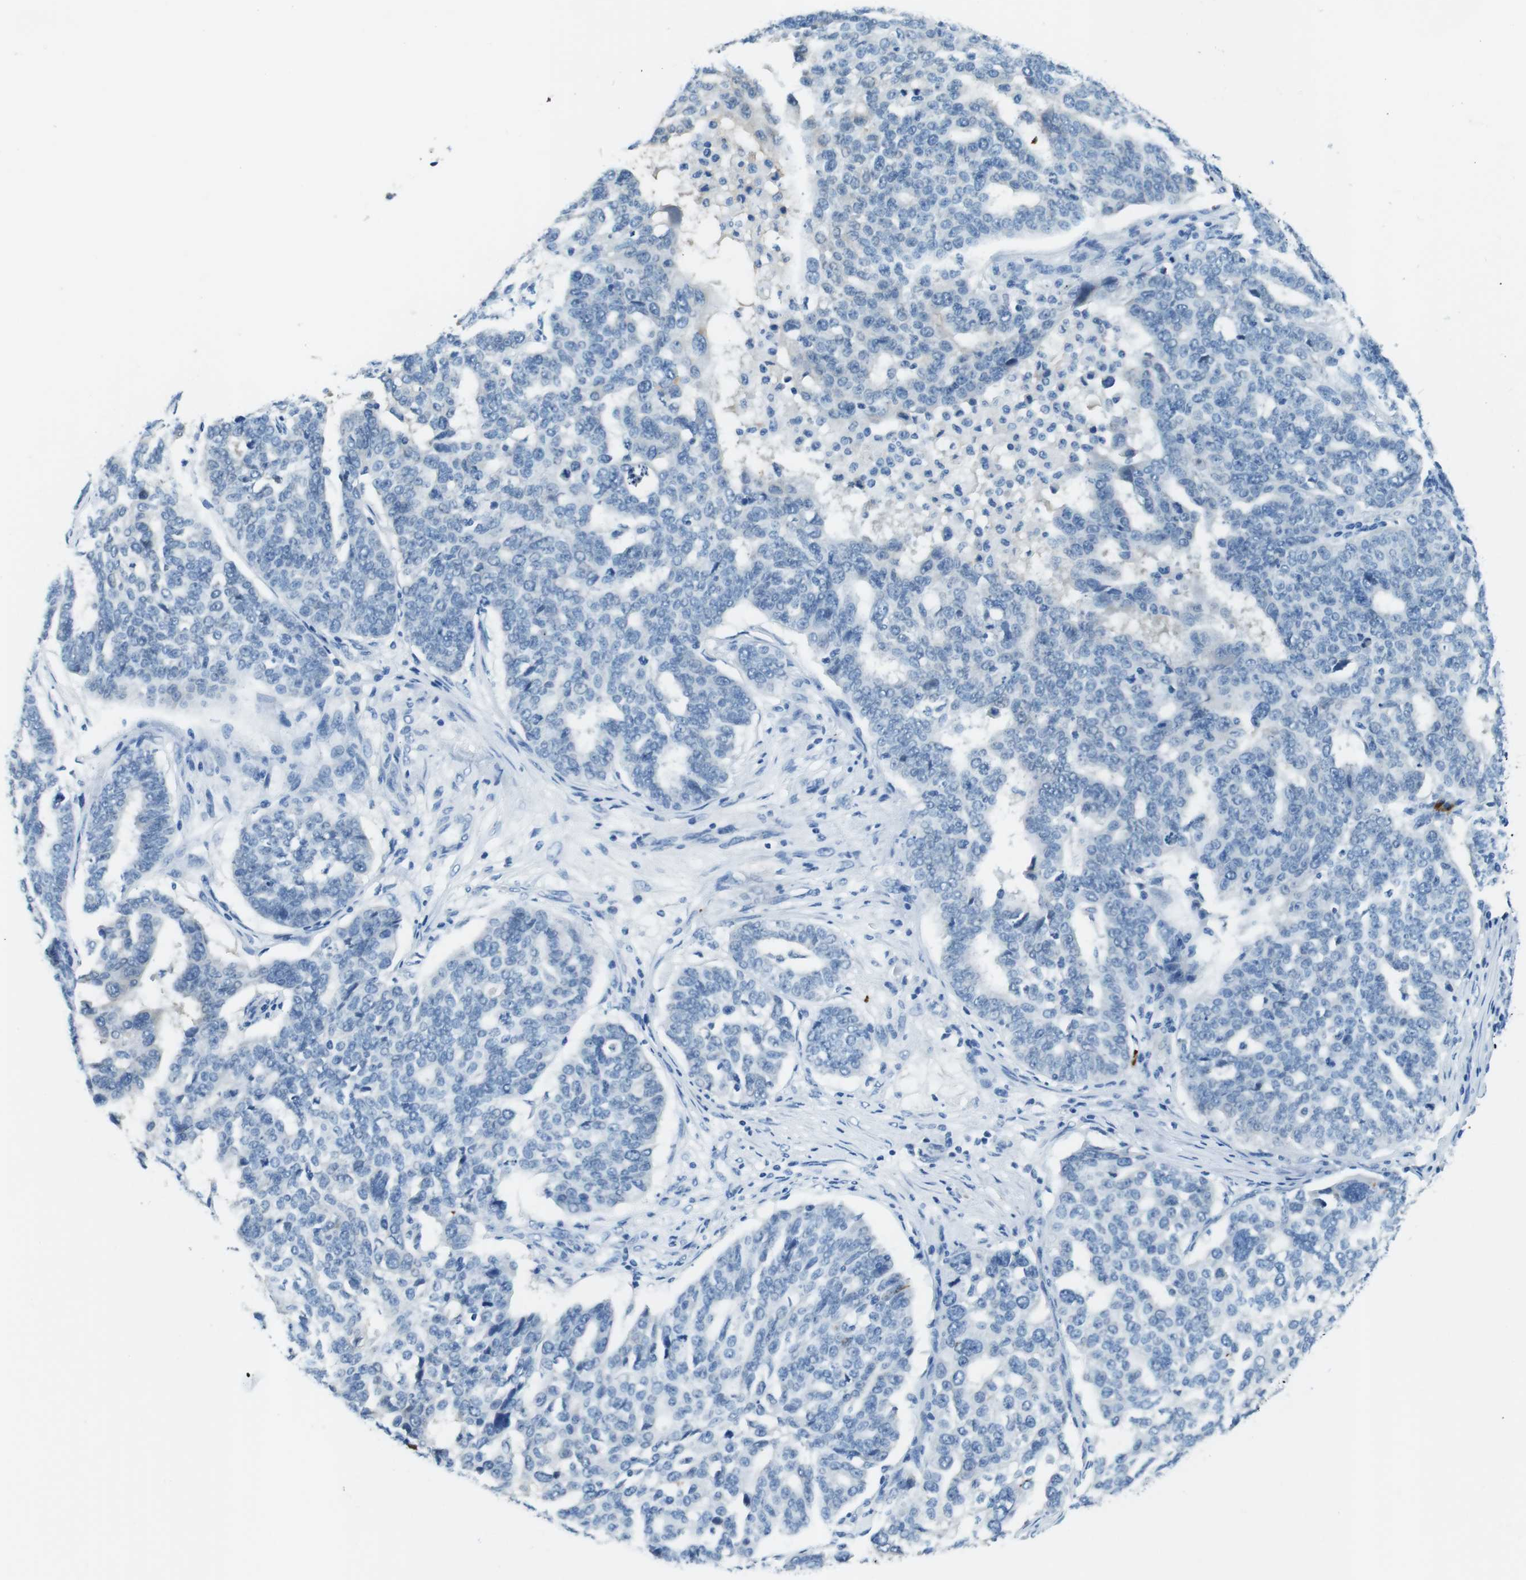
{"staining": {"intensity": "negative", "quantity": "none", "location": "none"}, "tissue": "ovarian cancer", "cell_type": "Tumor cells", "image_type": "cancer", "snomed": [{"axis": "morphology", "description": "Cystadenocarcinoma, serous, NOS"}, {"axis": "topography", "description": "Ovary"}], "caption": "Immunohistochemistry micrograph of neoplastic tissue: ovarian cancer stained with DAB (3,3'-diaminobenzidine) exhibits no significant protein staining in tumor cells.", "gene": "SLC35A3", "patient": {"sex": "female", "age": 59}}